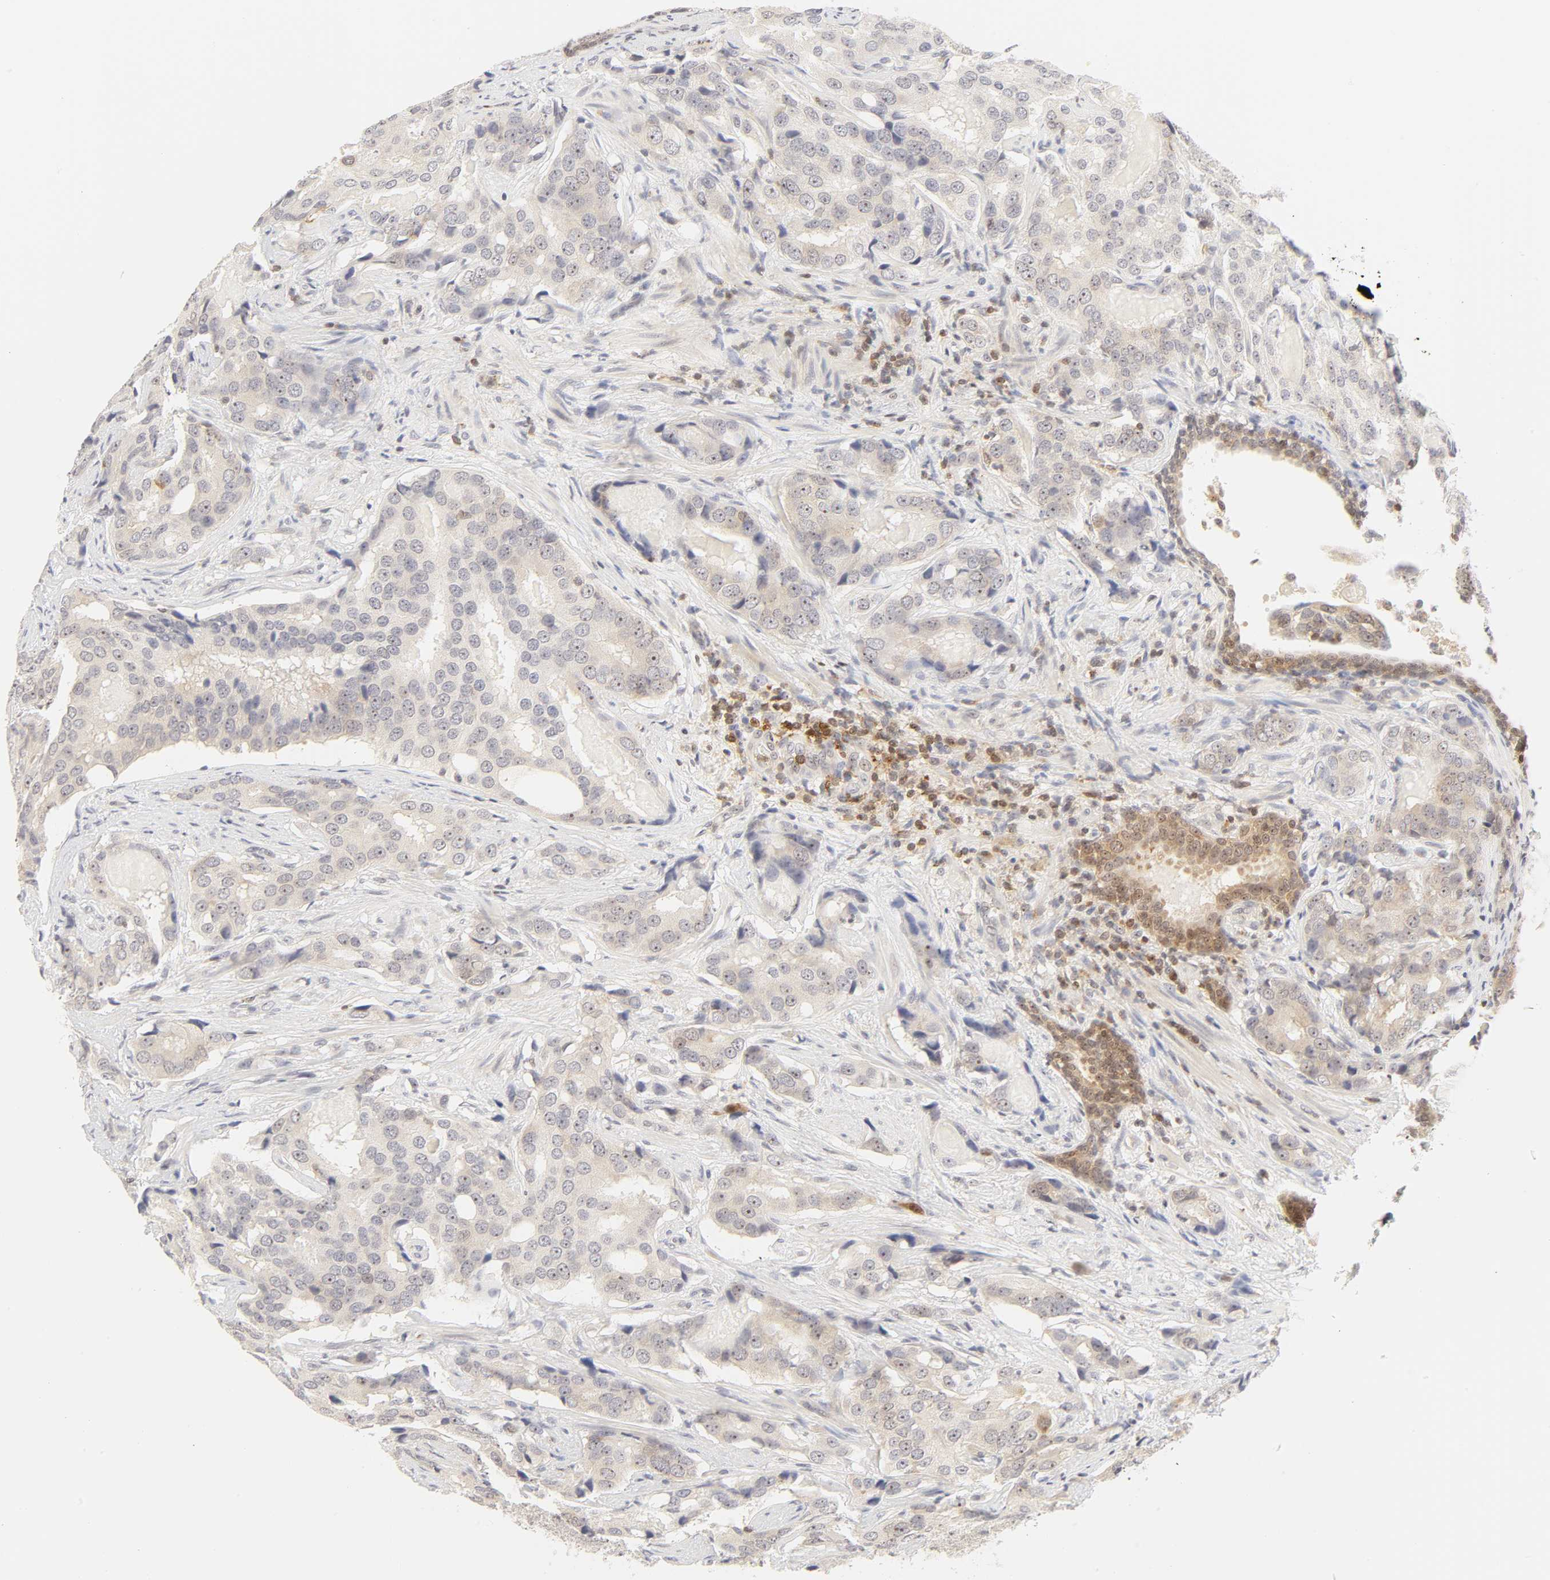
{"staining": {"intensity": "moderate", "quantity": "<25%", "location": "cytoplasmic/membranous"}, "tissue": "prostate cancer", "cell_type": "Tumor cells", "image_type": "cancer", "snomed": [{"axis": "morphology", "description": "Adenocarcinoma, High grade"}, {"axis": "topography", "description": "Prostate"}], "caption": "Prostate cancer (adenocarcinoma (high-grade)) tissue displays moderate cytoplasmic/membranous expression in approximately <25% of tumor cells, visualized by immunohistochemistry. (DAB (3,3'-diaminobenzidine) = brown stain, brightfield microscopy at high magnification).", "gene": "KIF2A", "patient": {"sex": "male", "age": 58}}